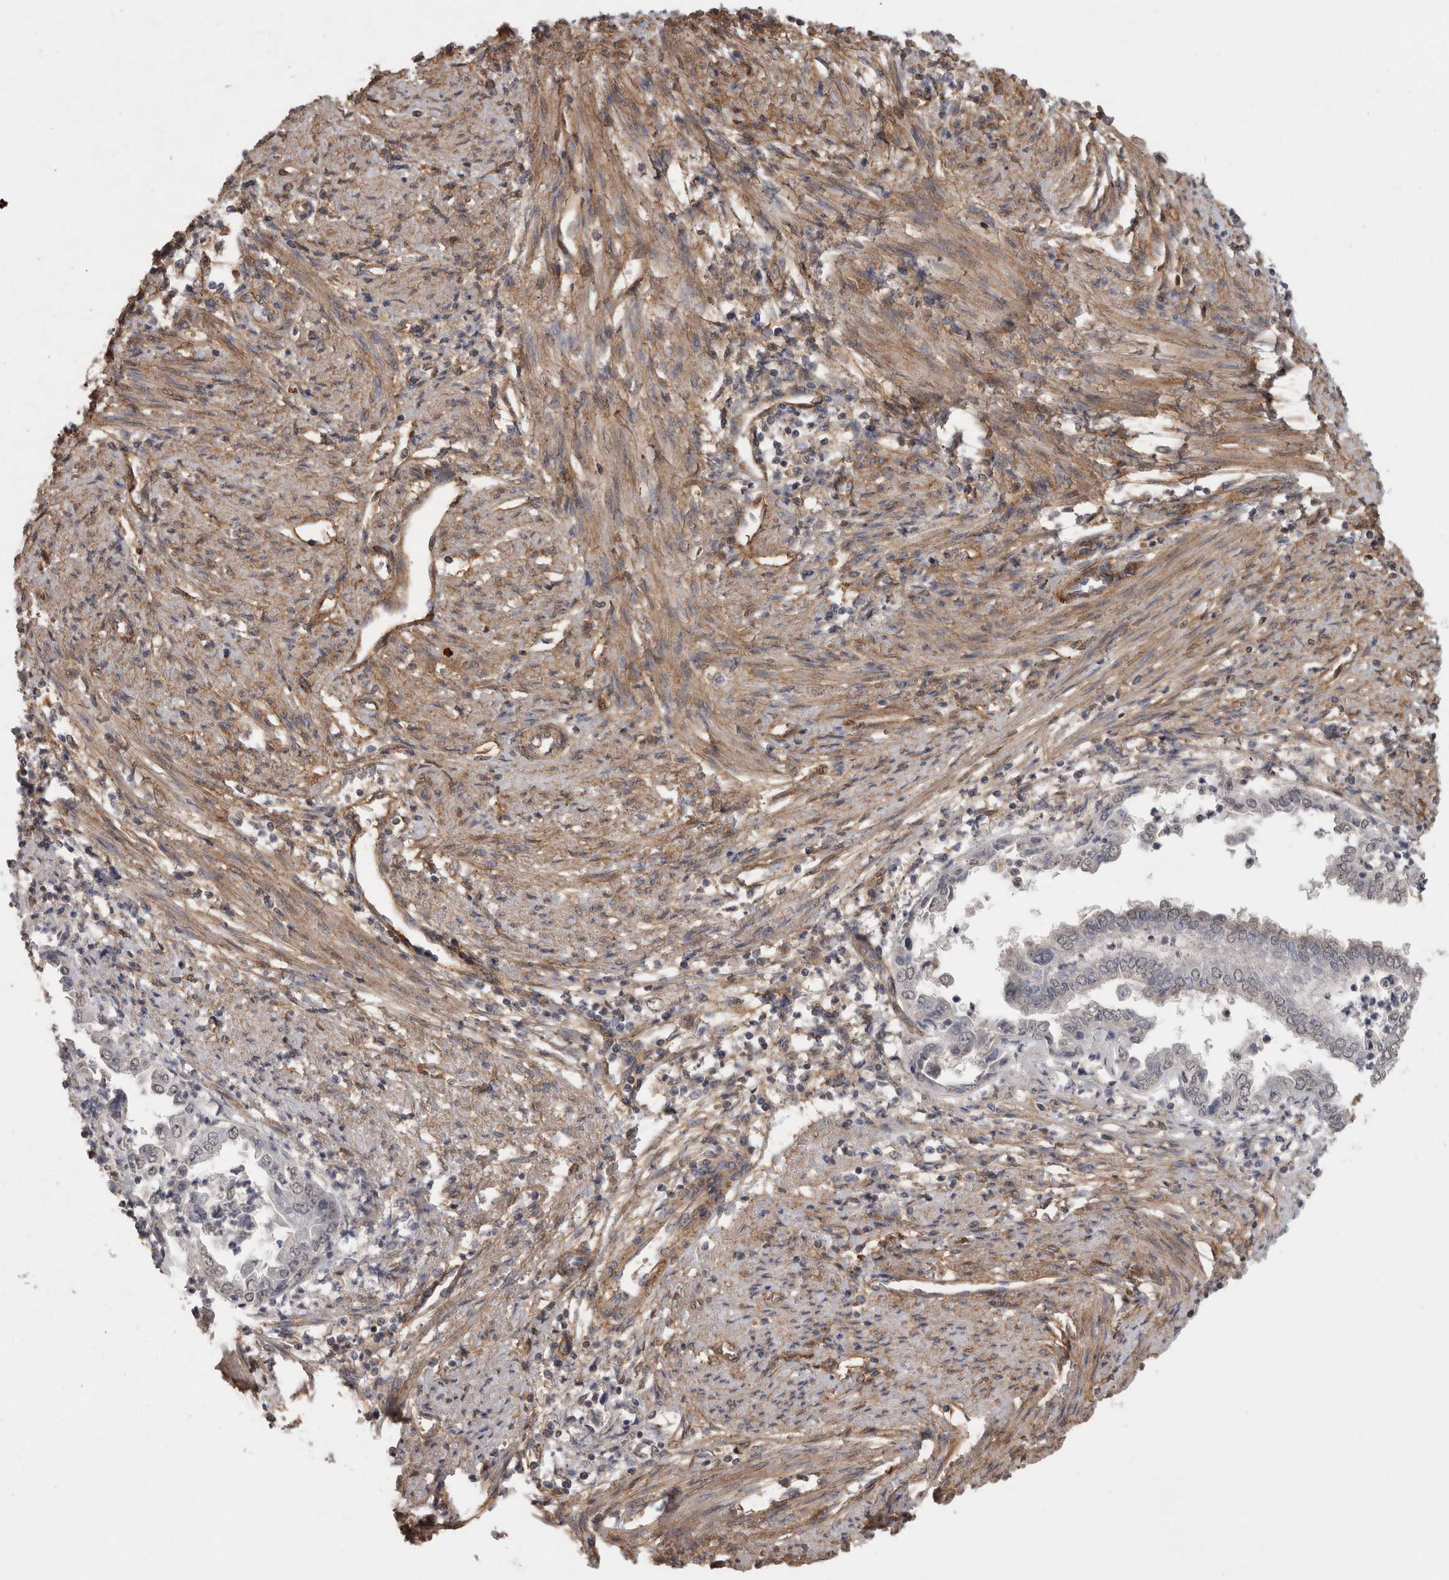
{"staining": {"intensity": "negative", "quantity": "none", "location": "none"}, "tissue": "endometrial cancer", "cell_type": "Tumor cells", "image_type": "cancer", "snomed": [{"axis": "morphology", "description": "Adenocarcinoma, NOS"}, {"axis": "topography", "description": "Endometrium"}], "caption": "Immunohistochemical staining of endometrial cancer demonstrates no significant positivity in tumor cells.", "gene": "RECK", "patient": {"sex": "female", "age": 85}}